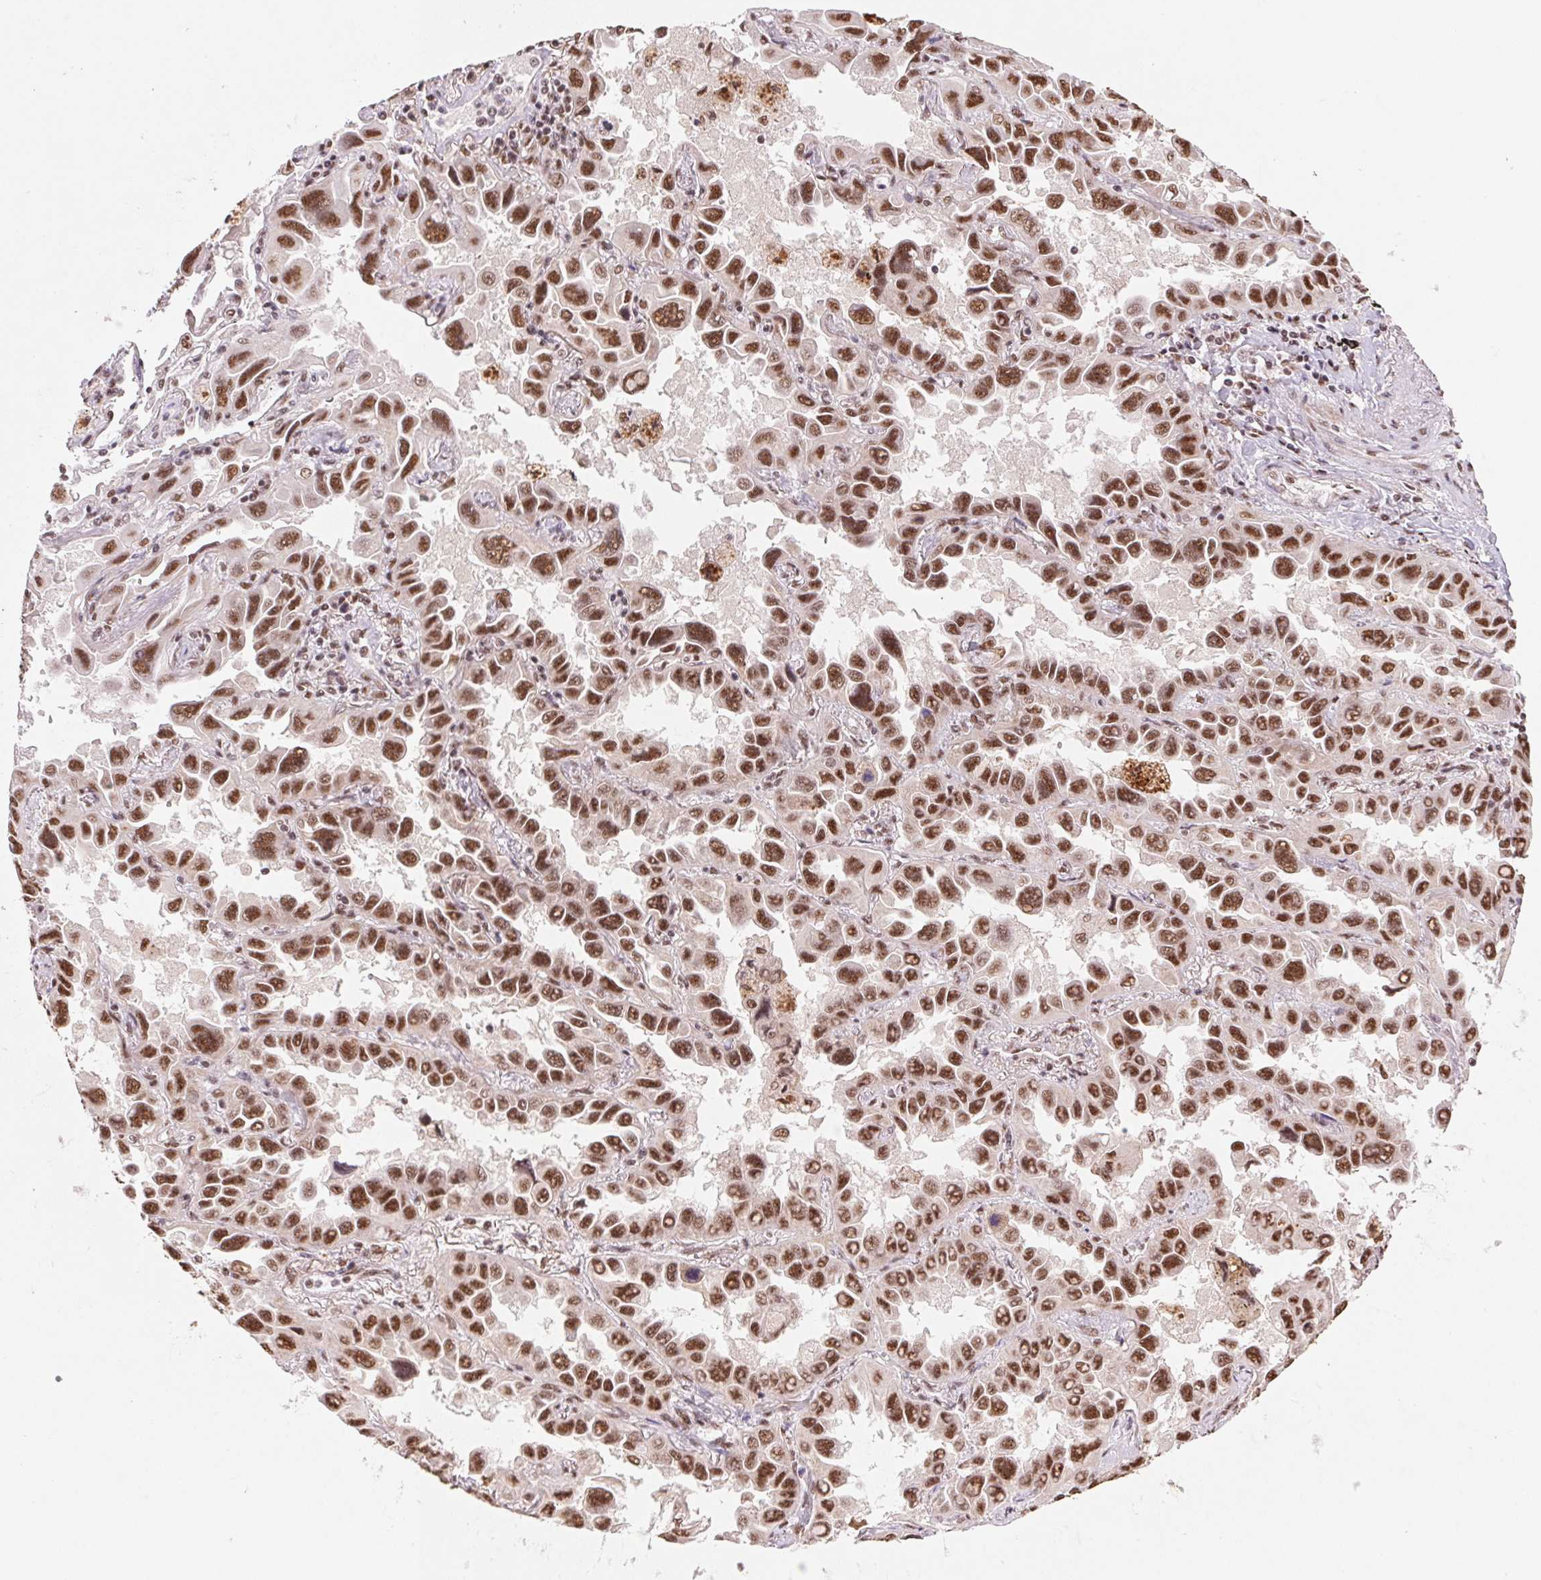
{"staining": {"intensity": "strong", "quantity": ">75%", "location": "nuclear"}, "tissue": "lung cancer", "cell_type": "Tumor cells", "image_type": "cancer", "snomed": [{"axis": "morphology", "description": "Adenocarcinoma, NOS"}, {"axis": "topography", "description": "Lung"}], "caption": "Immunohistochemistry micrograph of neoplastic tissue: lung adenocarcinoma stained using immunohistochemistry (IHC) exhibits high levels of strong protein expression localized specifically in the nuclear of tumor cells, appearing as a nuclear brown color.", "gene": "SNRPG", "patient": {"sex": "male", "age": 64}}